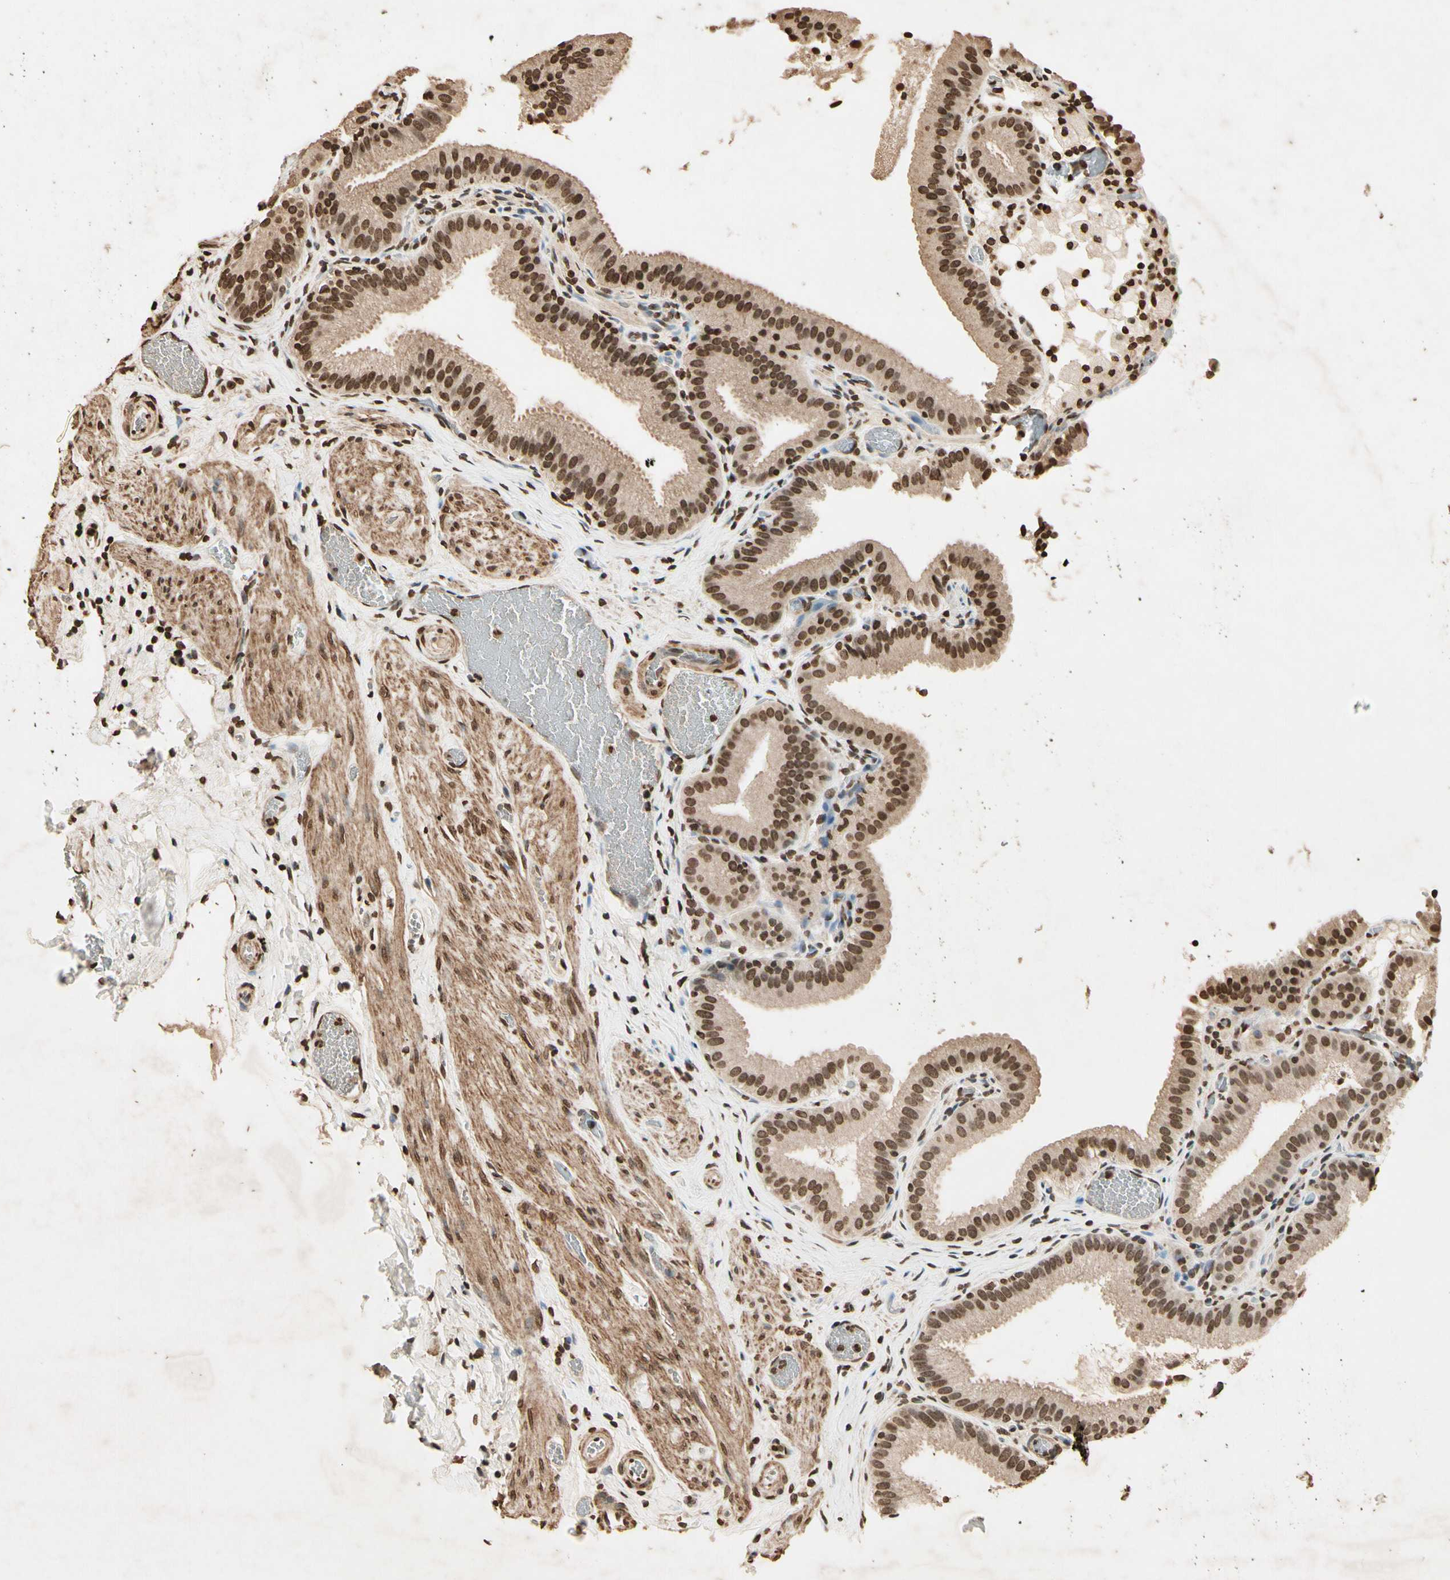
{"staining": {"intensity": "moderate", "quantity": ">75%", "location": "cytoplasmic/membranous,nuclear"}, "tissue": "gallbladder", "cell_type": "Glandular cells", "image_type": "normal", "snomed": [{"axis": "morphology", "description": "Normal tissue, NOS"}, {"axis": "topography", "description": "Gallbladder"}], "caption": "The immunohistochemical stain shows moderate cytoplasmic/membranous,nuclear staining in glandular cells of unremarkable gallbladder.", "gene": "TOP1", "patient": {"sex": "male", "age": 54}}